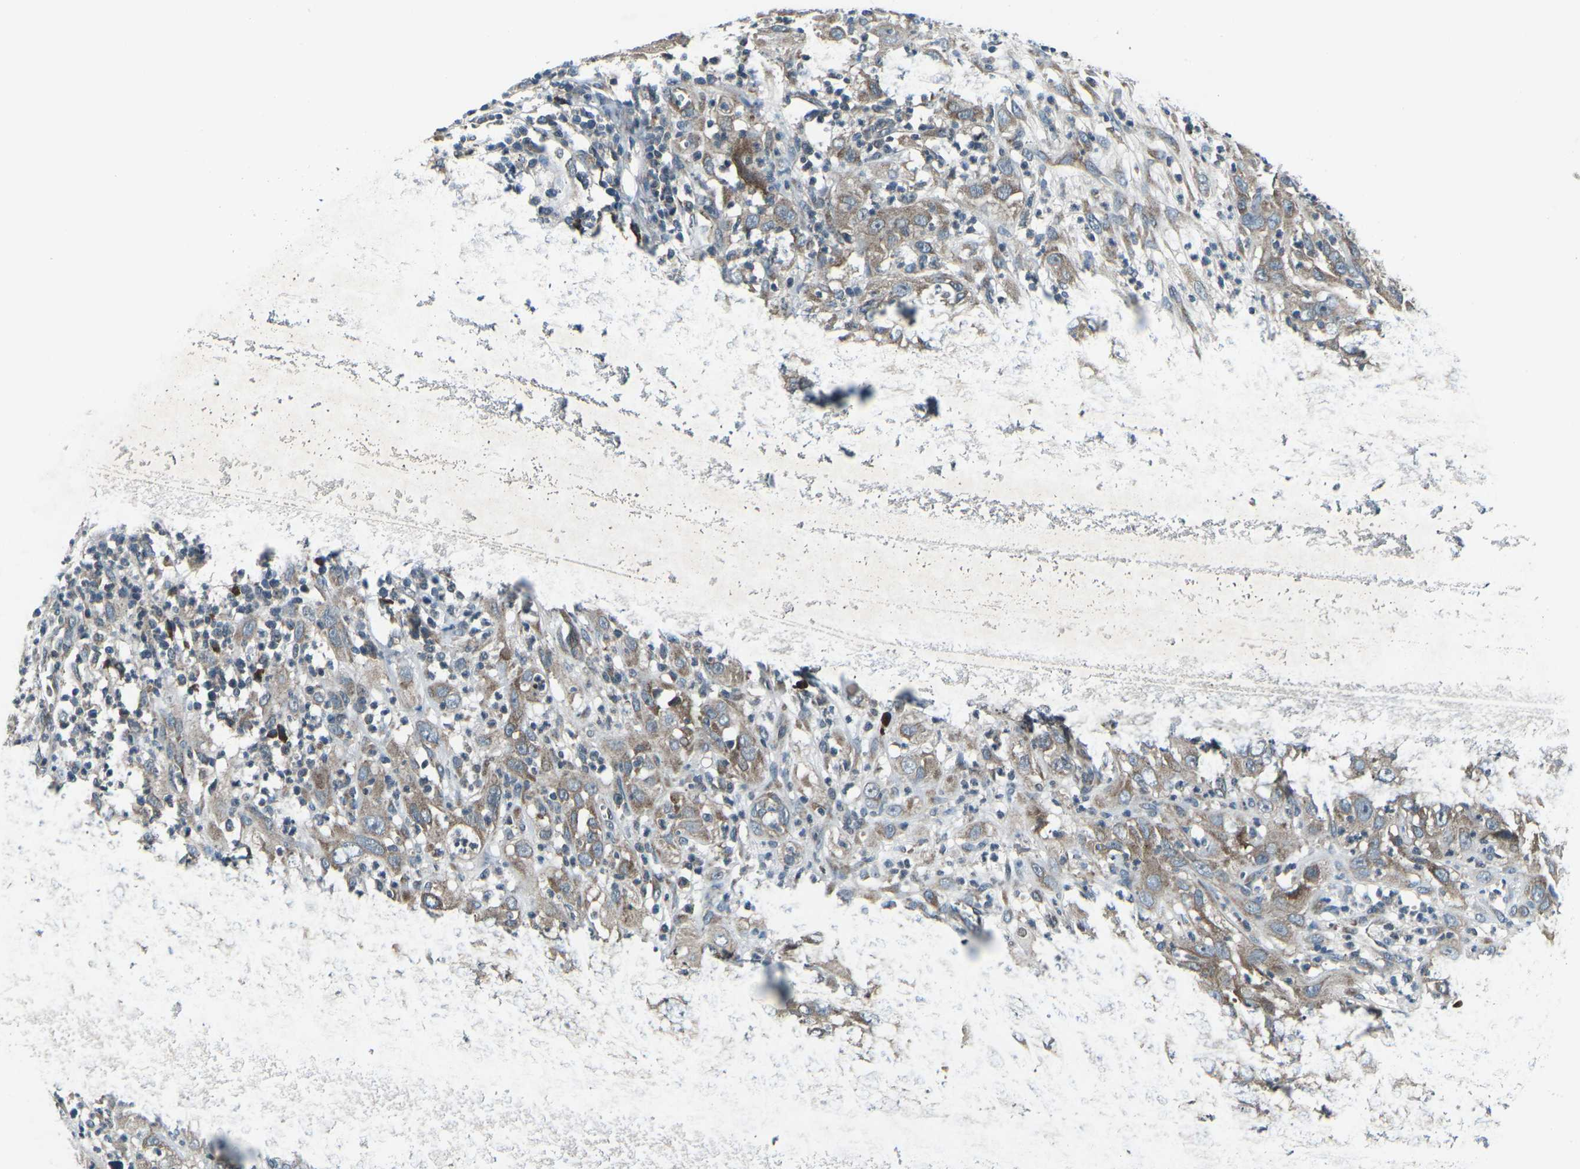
{"staining": {"intensity": "moderate", "quantity": ">75%", "location": "cytoplasmic/membranous"}, "tissue": "cervical cancer", "cell_type": "Tumor cells", "image_type": "cancer", "snomed": [{"axis": "morphology", "description": "Squamous cell carcinoma, NOS"}, {"axis": "topography", "description": "Cervix"}], "caption": "Protein expression analysis of human cervical squamous cell carcinoma reveals moderate cytoplasmic/membranous expression in approximately >75% of tumor cells. (DAB IHC, brown staining for protein, blue staining for nuclei).", "gene": "CDK16", "patient": {"sex": "female", "age": 32}}